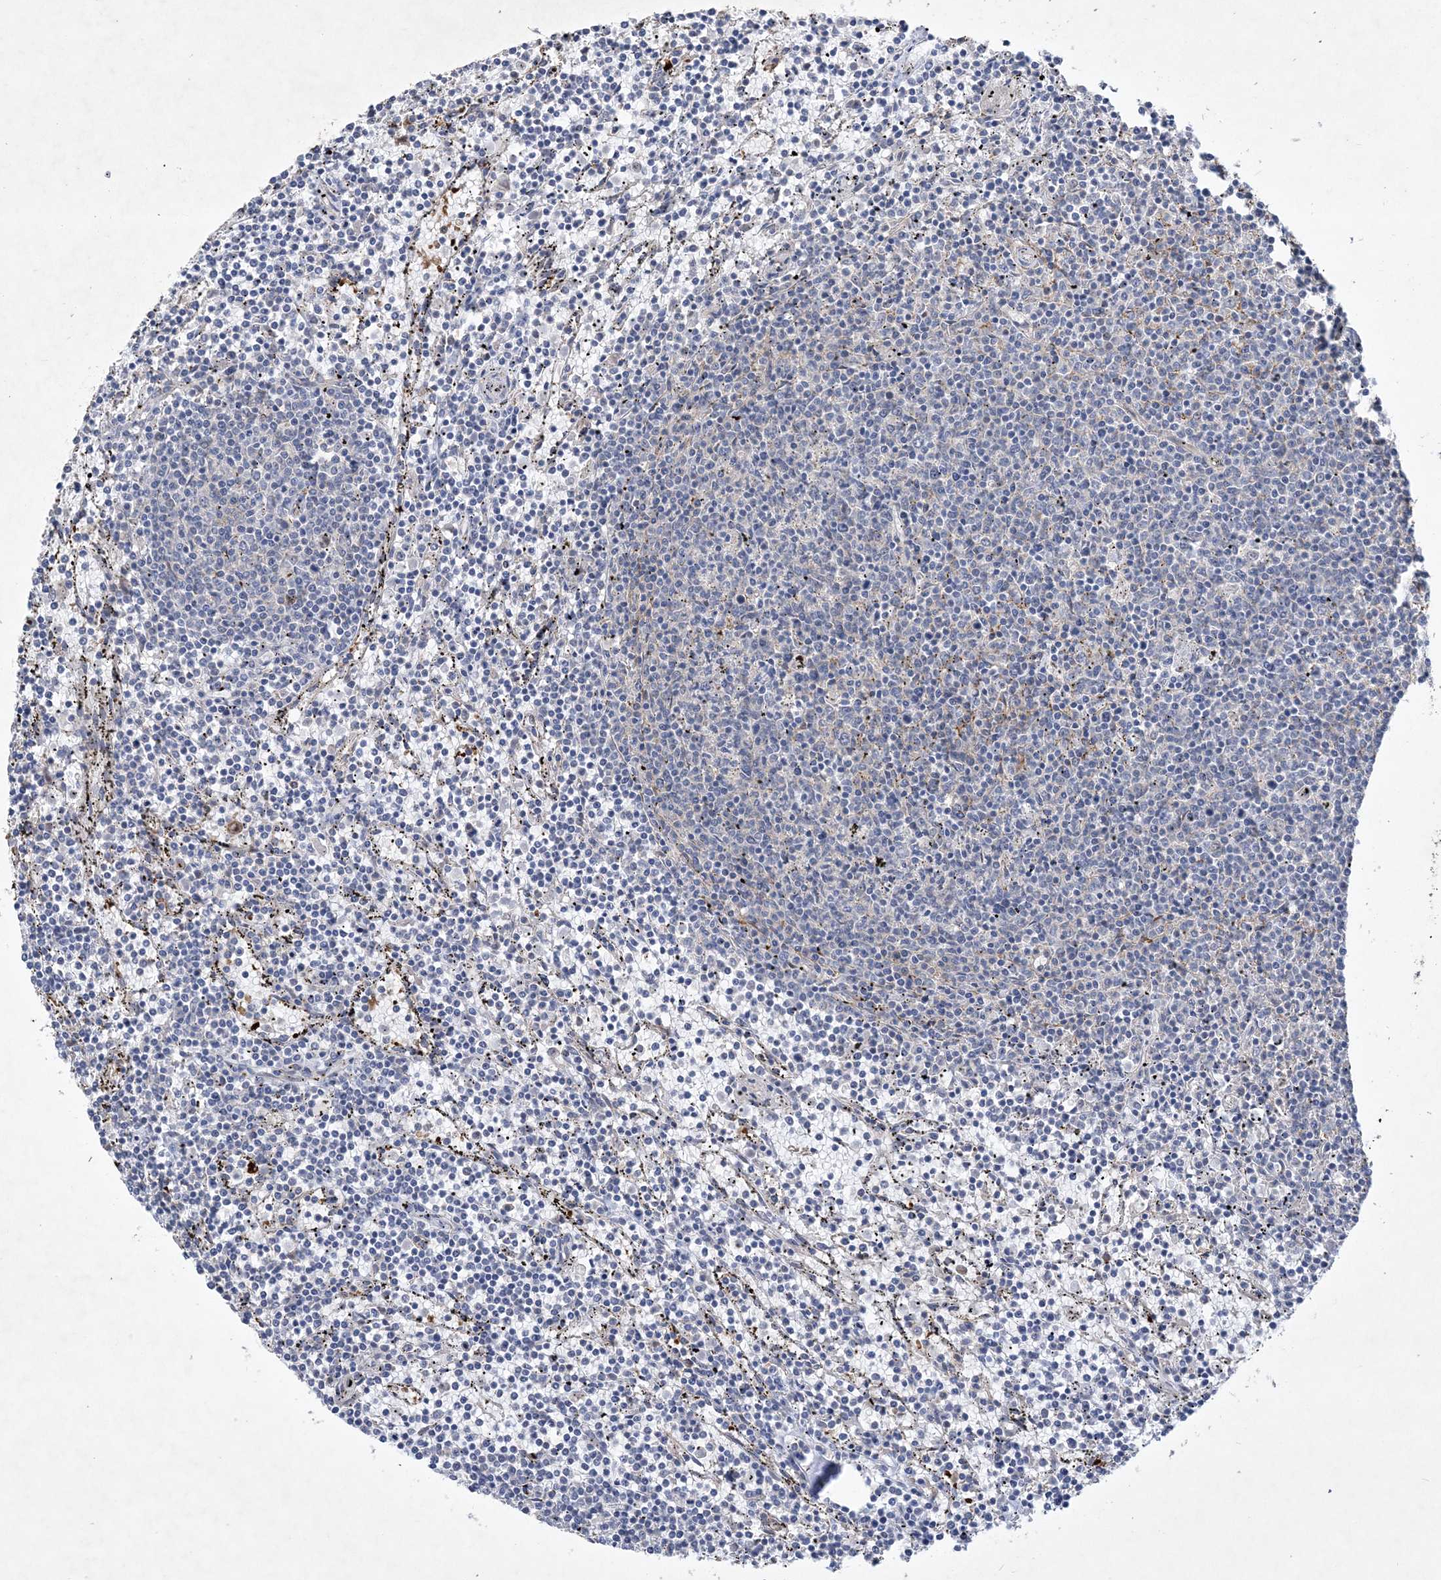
{"staining": {"intensity": "negative", "quantity": "none", "location": "none"}, "tissue": "lymphoma", "cell_type": "Tumor cells", "image_type": "cancer", "snomed": [{"axis": "morphology", "description": "Malignant lymphoma, non-Hodgkin's type, Low grade"}, {"axis": "topography", "description": "Spleen"}], "caption": "DAB immunohistochemical staining of malignant lymphoma, non-Hodgkin's type (low-grade) displays no significant staining in tumor cells. Nuclei are stained in blue.", "gene": "FEZ2", "patient": {"sex": "female", "age": 50}}